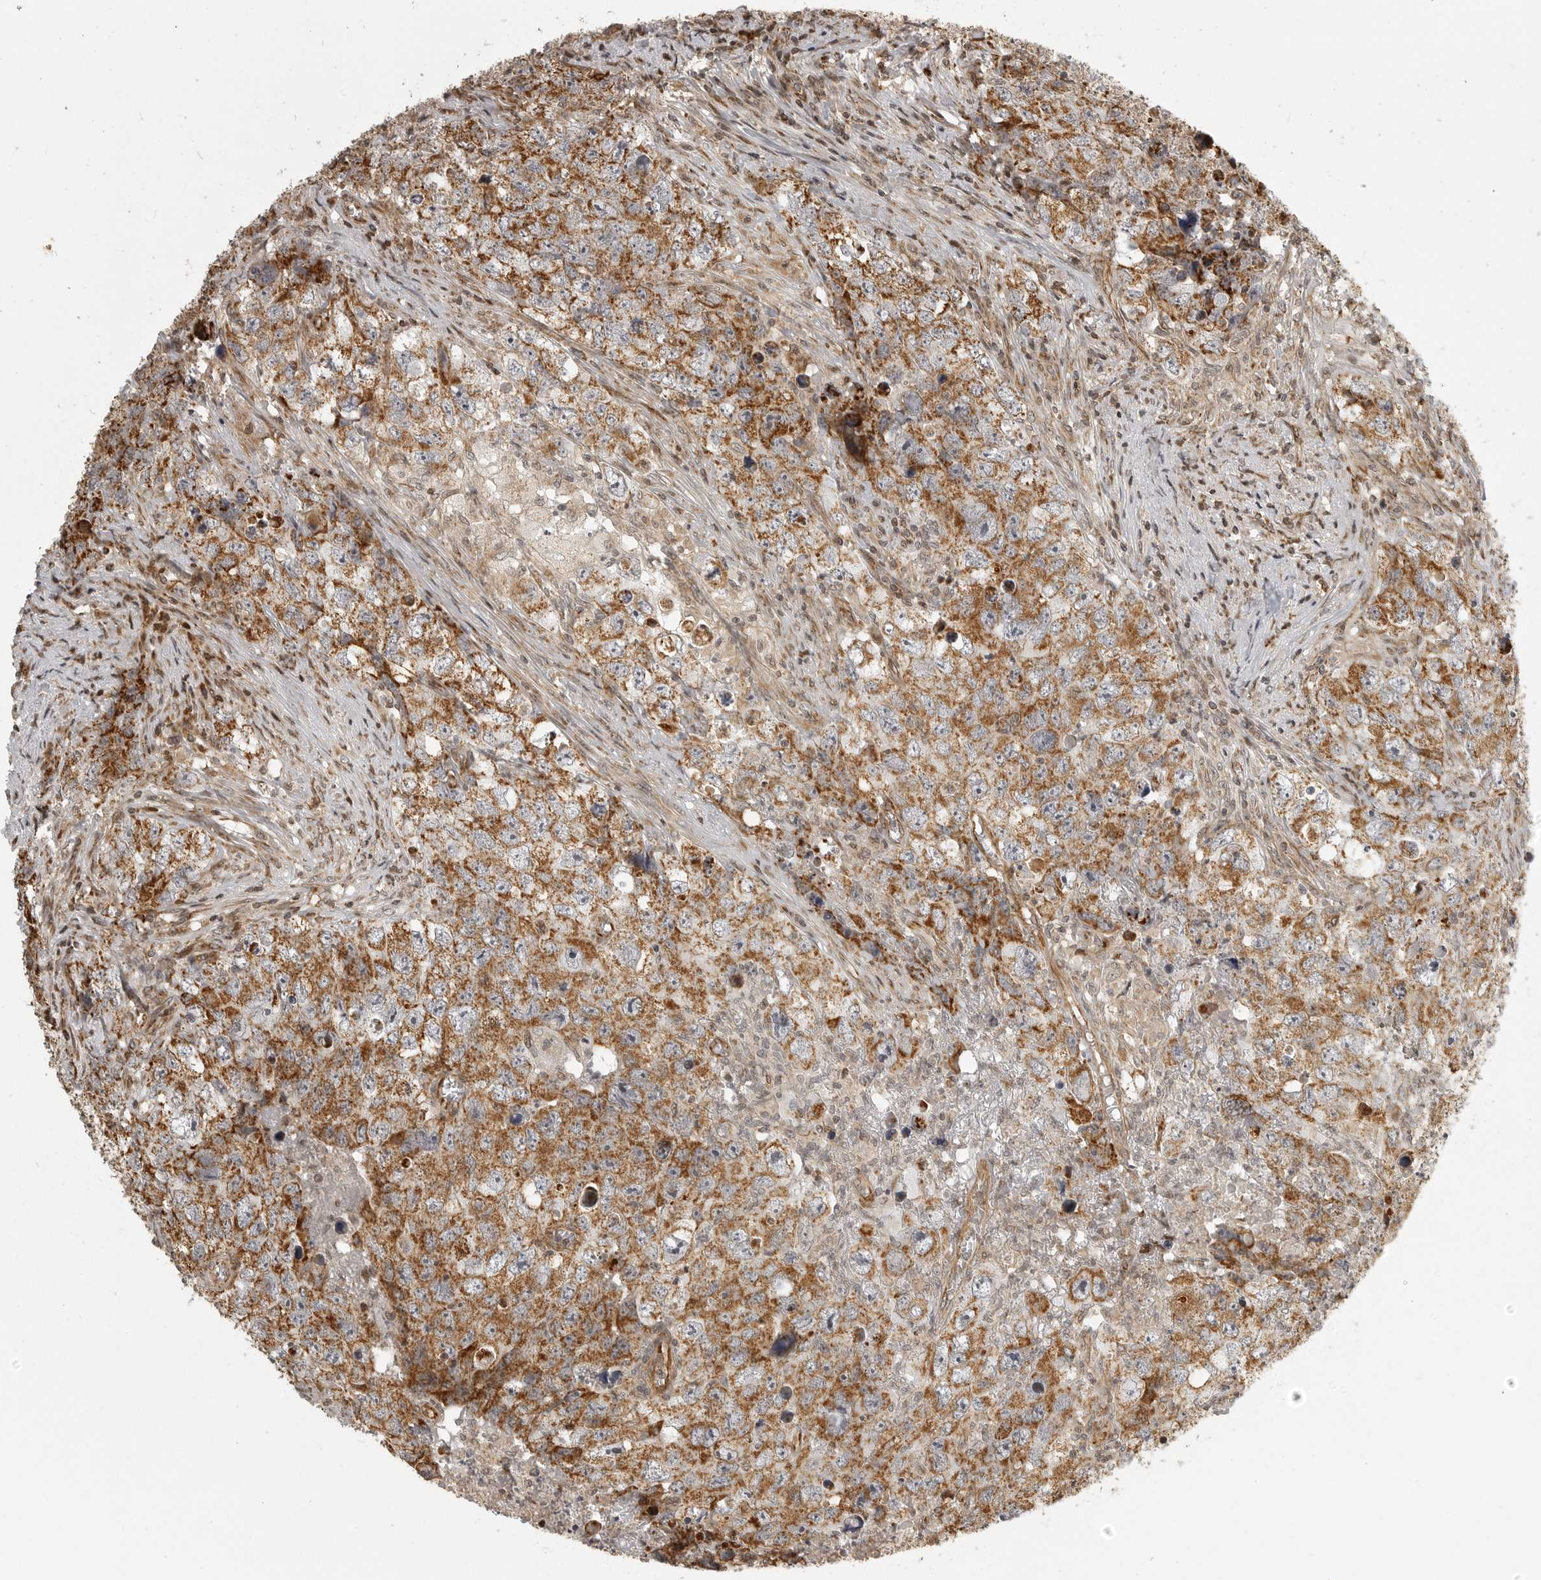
{"staining": {"intensity": "moderate", "quantity": ">75%", "location": "cytoplasmic/membranous"}, "tissue": "testis cancer", "cell_type": "Tumor cells", "image_type": "cancer", "snomed": [{"axis": "morphology", "description": "Seminoma, NOS"}, {"axis": "morphology", "description": "Carcinoma, Embryonal, NOS"}, {"axis": "topography", "description": "Testis"}], "caption": "A high-resolution micrograph shows IHC staining of testis seminoma, which reveals moderate cytoplasmic/membranous positivity in approximately >75% of tumor cells. Using DAB (3,3'-diaminobenzidine) (brown) and hematoxylin (blue) stains, captured at high magnification using brightfield microscopy.", "gene": "NARS2", "patient": {"sex": "male", "age": 43}}